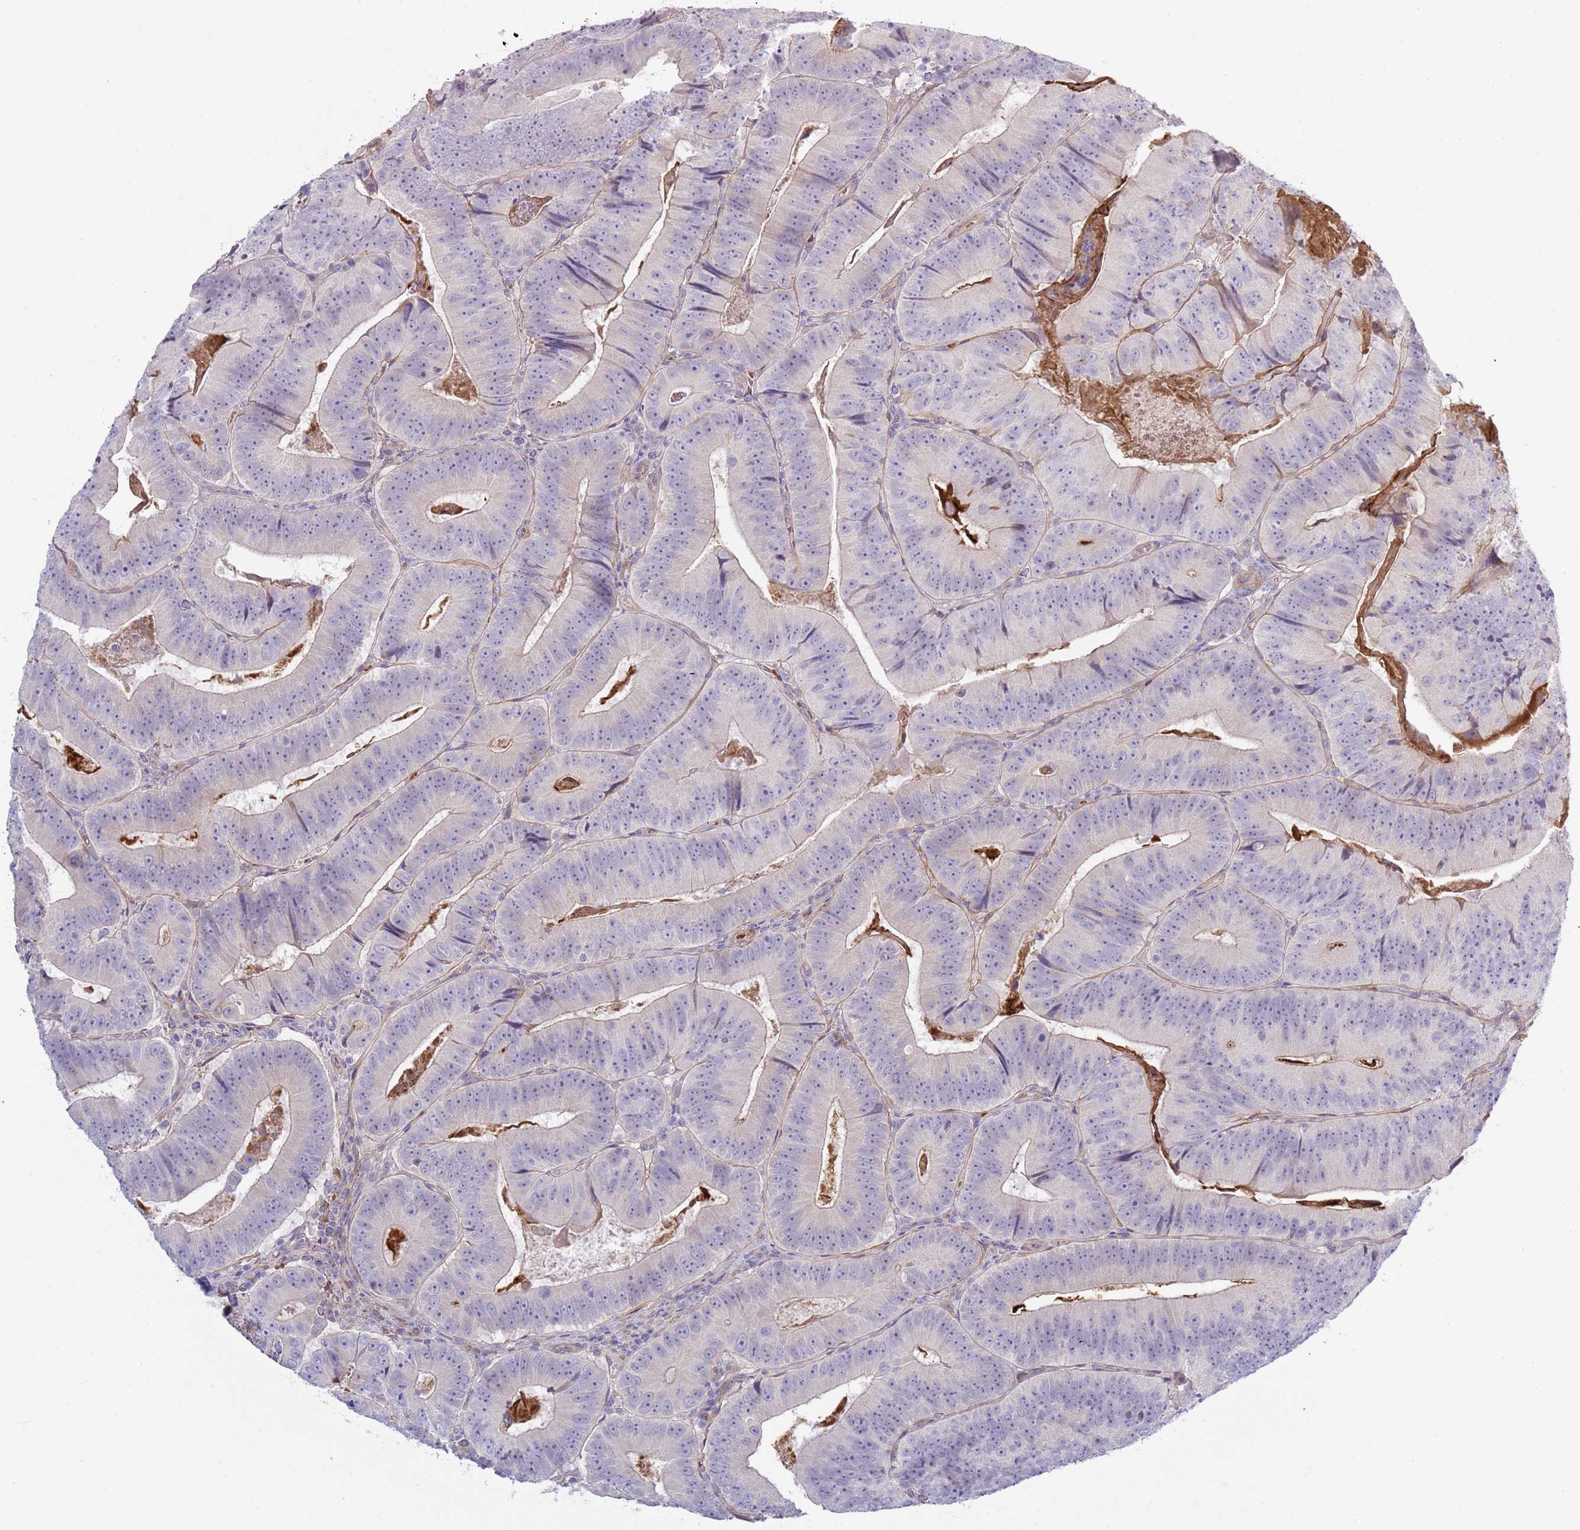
{"staining": {"intensity": "negative", "quantity": "none", "location": "none"}, "tissue": "colorectal cancer", "cell_type": "Tumor cells", "image_type": "cancer", "snomed": [{"axis": "morphology", "description": "Adenocarcinoma, NOS"}, {"axis": "topography", "description": "Colon"}], "caption": "The histopathology image demonstrates no significant expression in tumor cells of adenocarcinoma (colorectal).", "gene": "TINAGL1", "patient": {"sex": "female", "age": 86}}